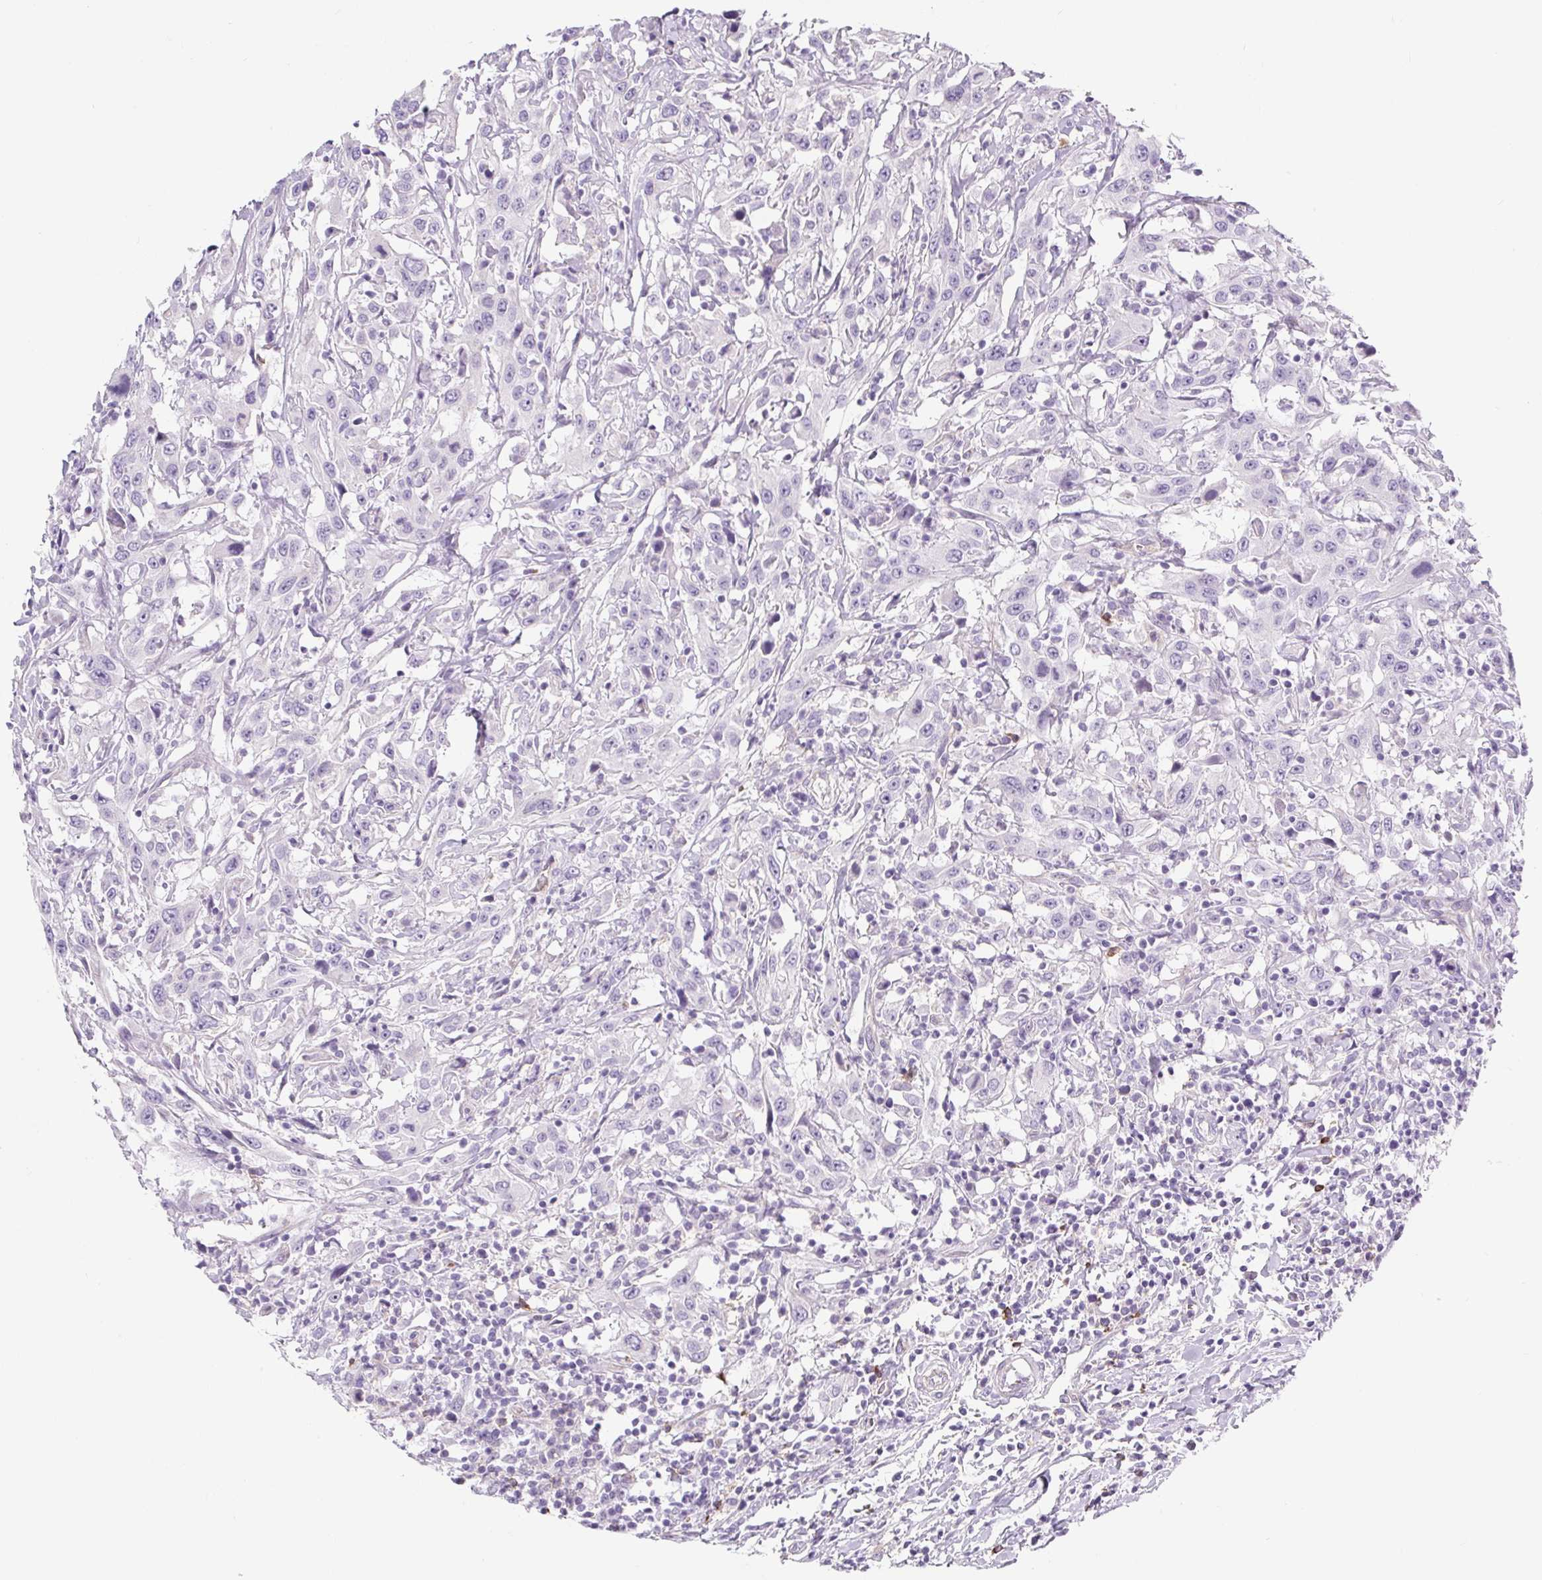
{"staining": {"intensity": "negative", "quantity": "none", "location": "none"}, "tissue": "urothelial cancer", "cell_type": "Tumor cells", "image_type": "cancer", "snomed": [{"axis": "morphology", "description": "Urothelial carcinoma, High grade"}, {"axis": "topography", "description": "Urinary bladder"}], "caption": "Immunohistochemistry histopathology image of human high-grade urothelial carcinoma stained for a protein (brown), which displays no staining in tumor cells.", "gene": "BCAS1", "patient": {"sex": "male", "age": 61}}